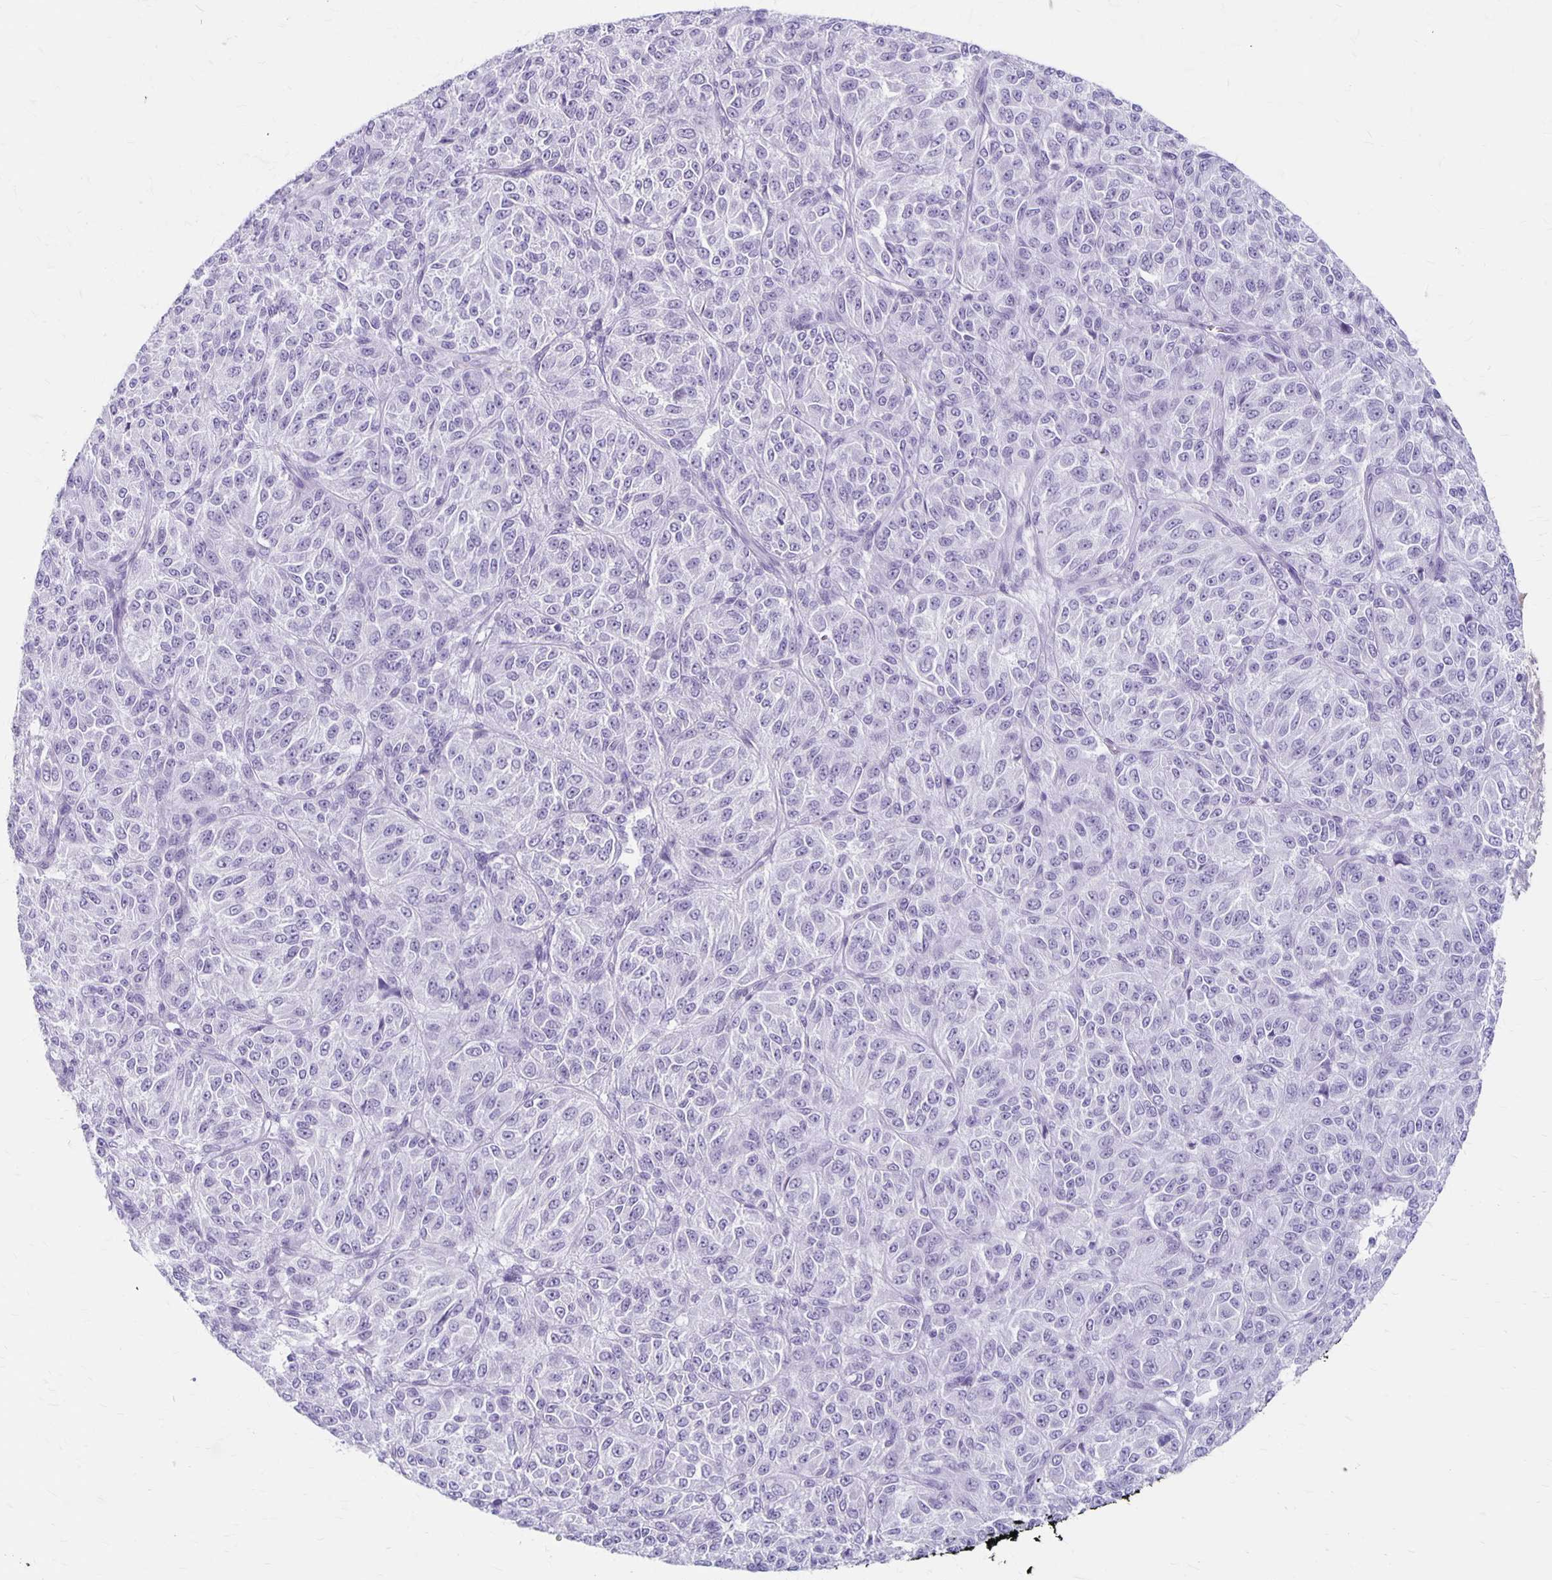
{"staining": {"intensity": "negative", "quantity": "none", "location": "none"}, "tissue": "melanoma", "cell_type": "Tumor cells", "image_type": "cancer", "snomed": [{"axis": "morphology", "description": "Malignant melanoma, Metastatic site"}, {"axis": "topography", "description": "Brain"}], "caption": "This is an IHC micrograph of human malignant melanoma (metastatic site). There is no positivity in tumor cells.", "gene": "MAGEC2", "patient": {"sex": "female", "age": 56}}